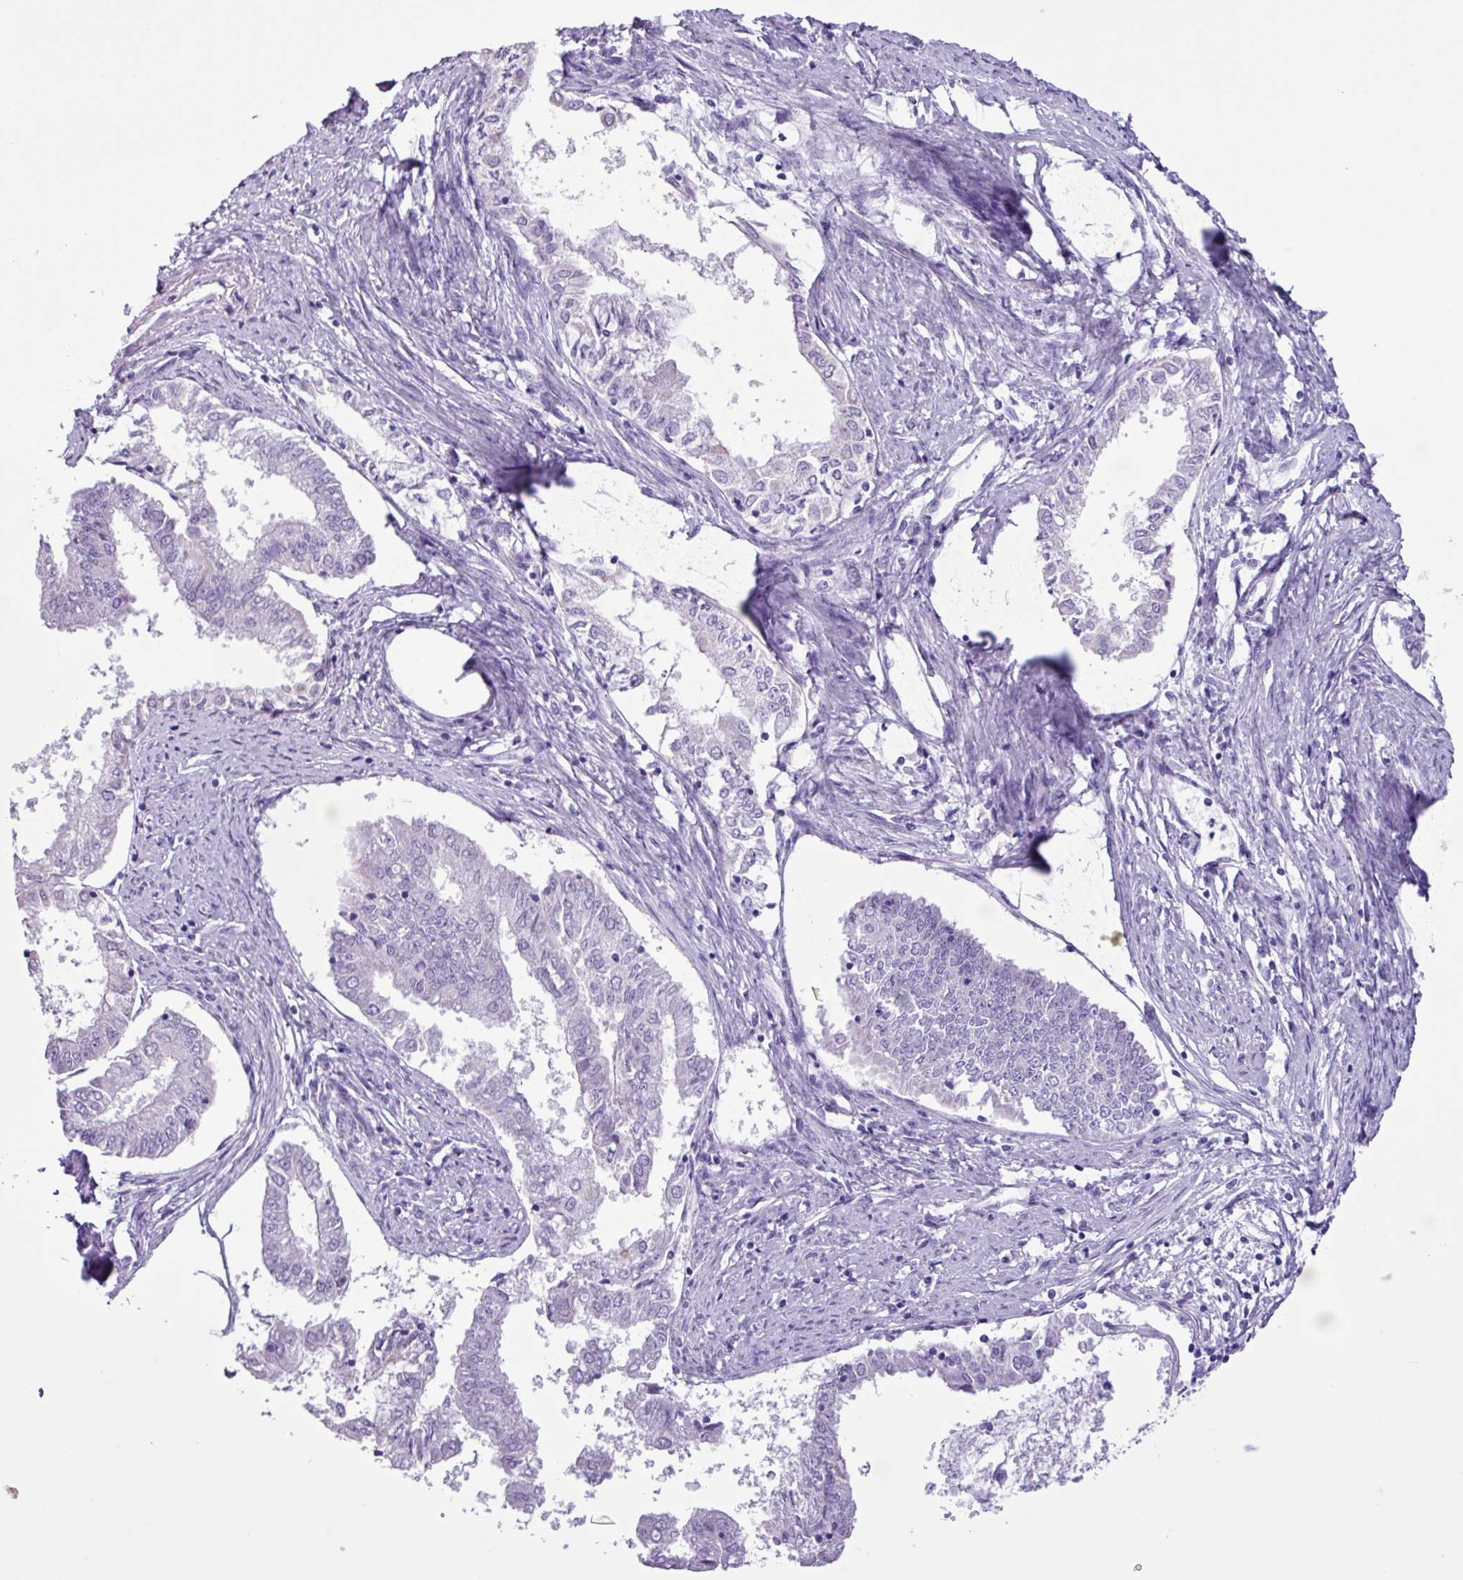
{"staining": {"intensity": "negative", "quantity": "none", "location": "none"}, "tissue": "endometrial cancer", "cell_type": "Tumor cells", "image_type": "cancer", "snomed": [{"axis": "morphology", "description": "Adenocarcinoma, NOS"}, {"axis": "topography", "description": "Endometrium"}], "caption": "Micrograph shows no significant protein staining in tumor cells of endometrial cancer. (IHC, brightfield microscopy, high magnification).", "gene": "AGO3", "patient": {"sex": "female", "age": 76}}